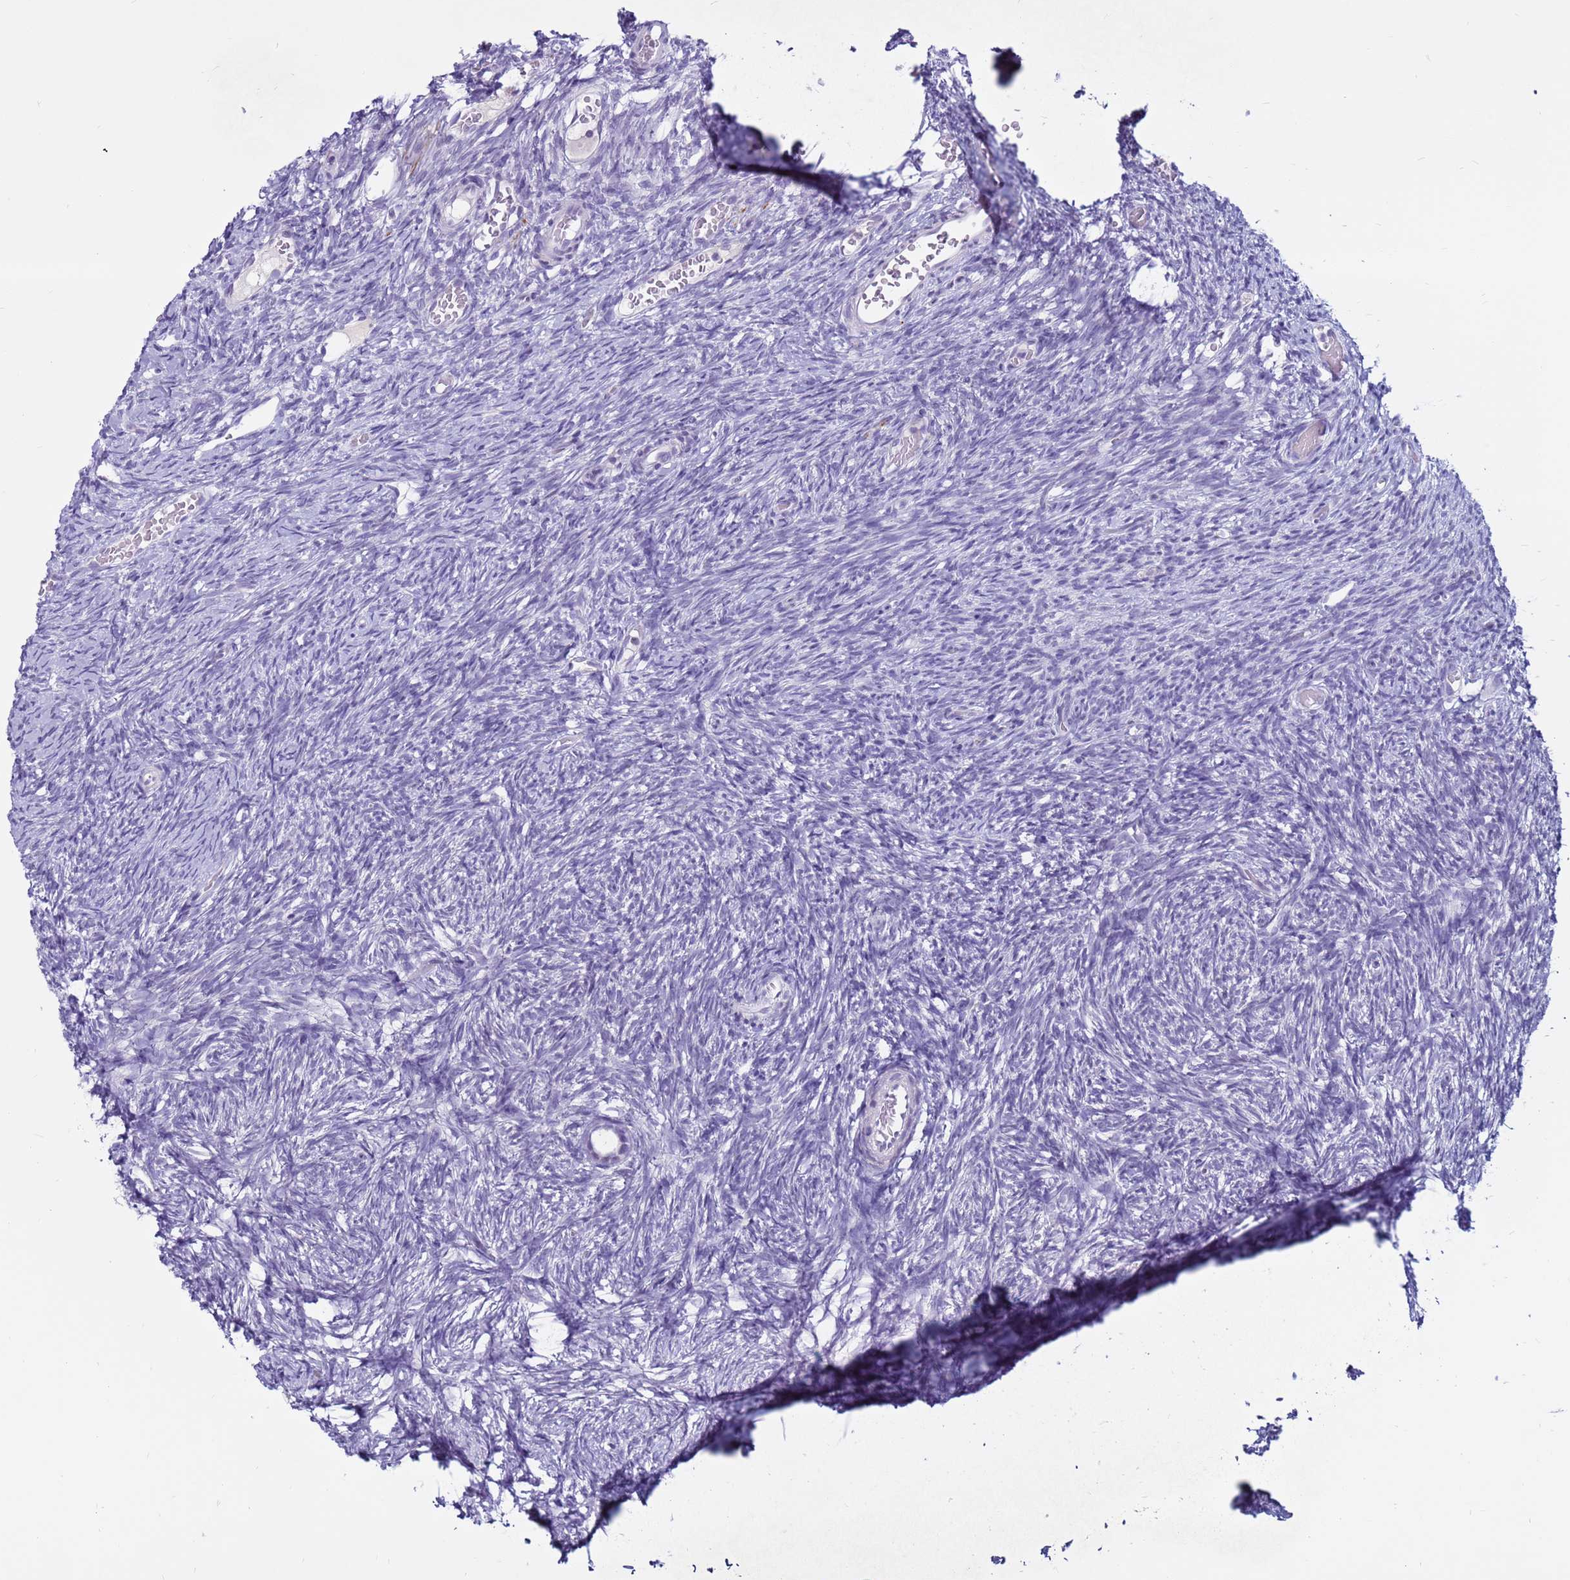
{"staining": {"intensity": "negative", "quantity": "none", "location": "none"}, "tissue": "ovary", "cell_type": "Ovarian stroma cells", "image_type": "normal", "snomed": [{"axis": "morphology", "description": "Normal tissue, NOS"}, {"axis": "topography", "description": "Ovary"}], "caption": "IHC of normal ovary displays no expression in ovarian stroma cells.", "gene": "CDK2AP2", "patient": {"sex": "female", "age": 39}}